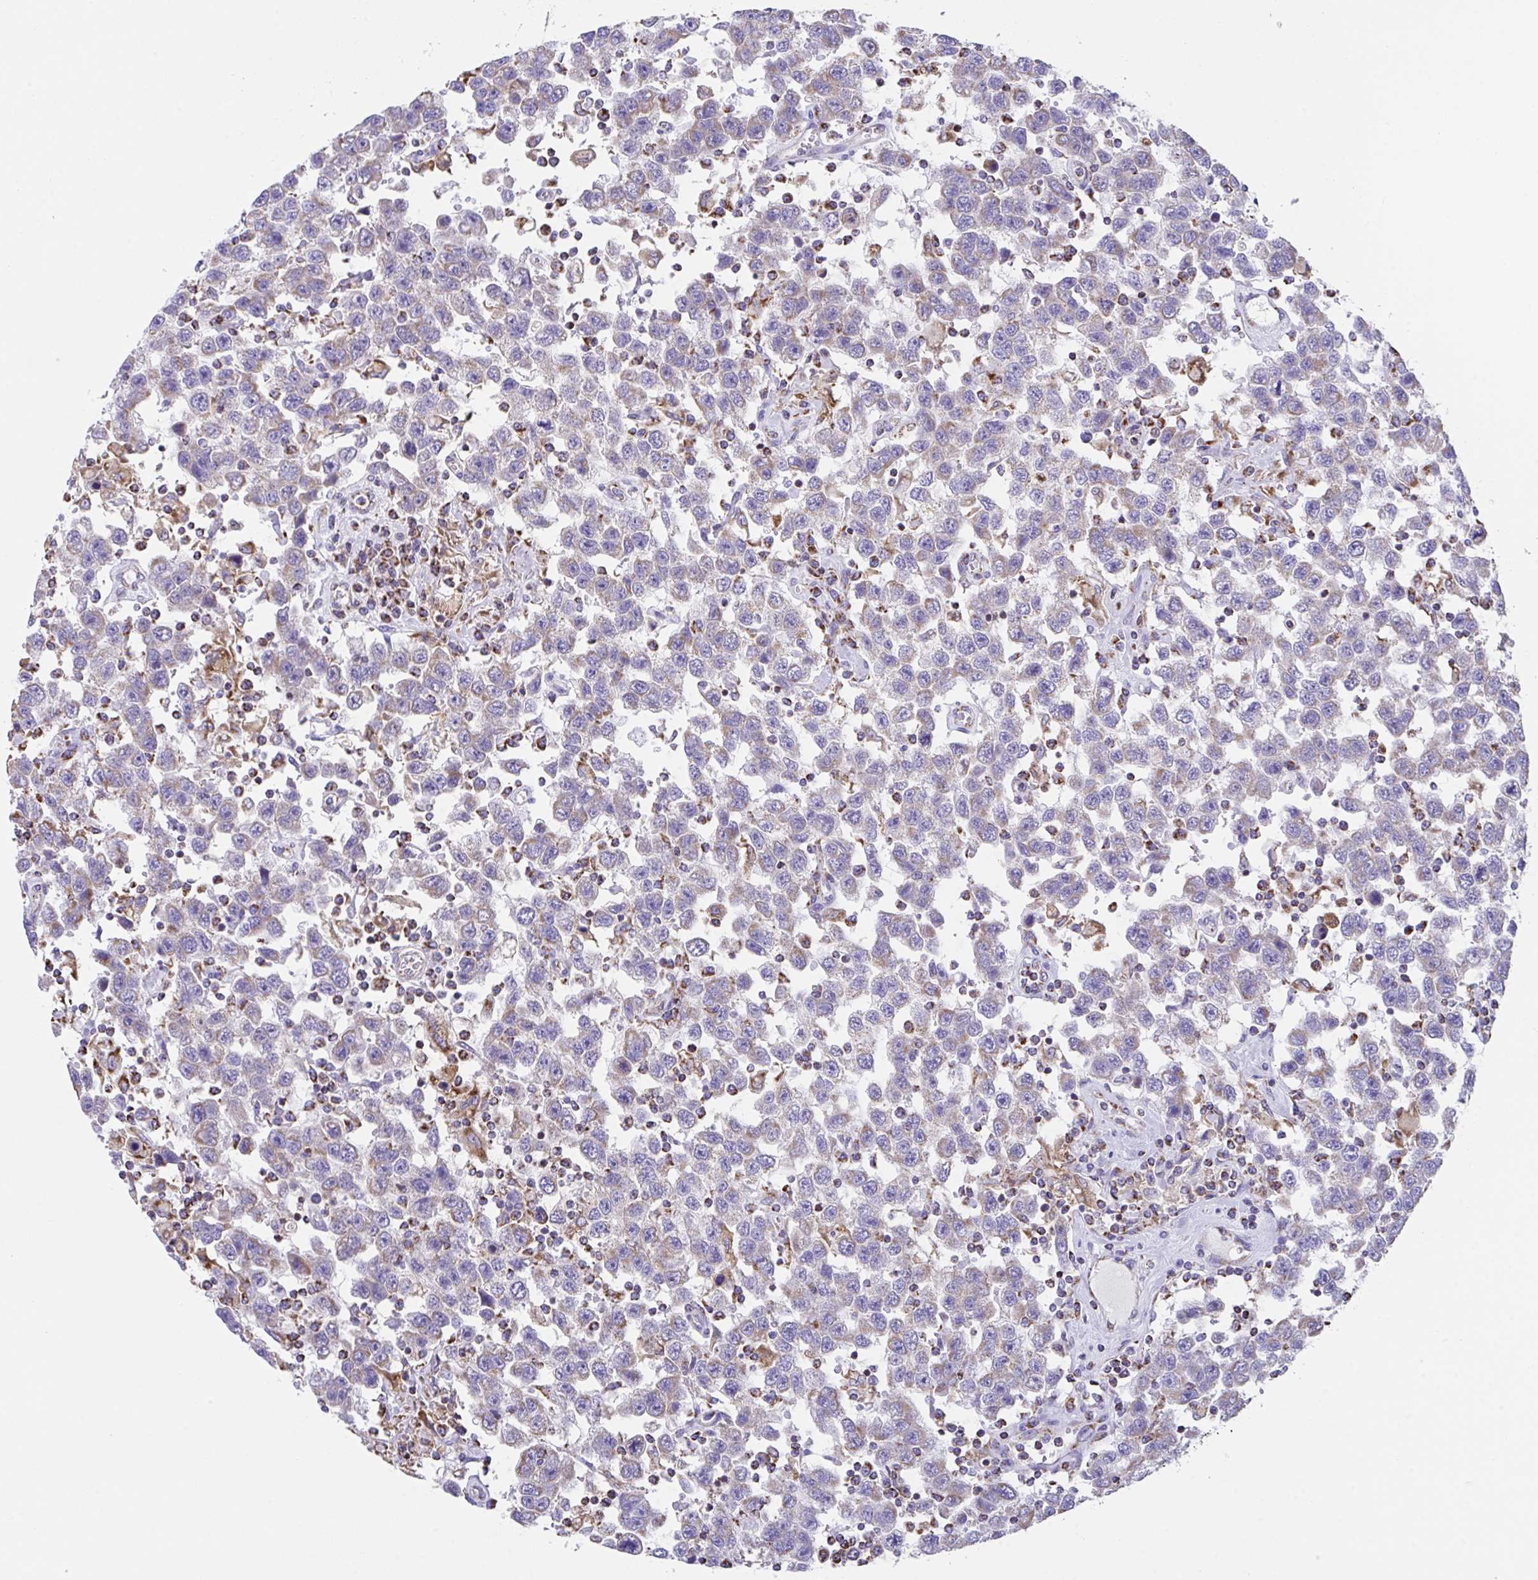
{"staining": {"intensity": "negative", "quantity": "none", "location": "none"}, "tissue": "testis cancer", "cell_type": "Tumor cells", "image_type": "cancer", "snomed": [{"axis": "morphology", "description": "Seminoma, NOS"}, {"axis": "topography", "description": "Testis"}], "caption": "IHC of human testis seminoma shows no staining in tumor cells.", "gene": "PCMTD2", "patient": {"sex": "male", "age": 41}}